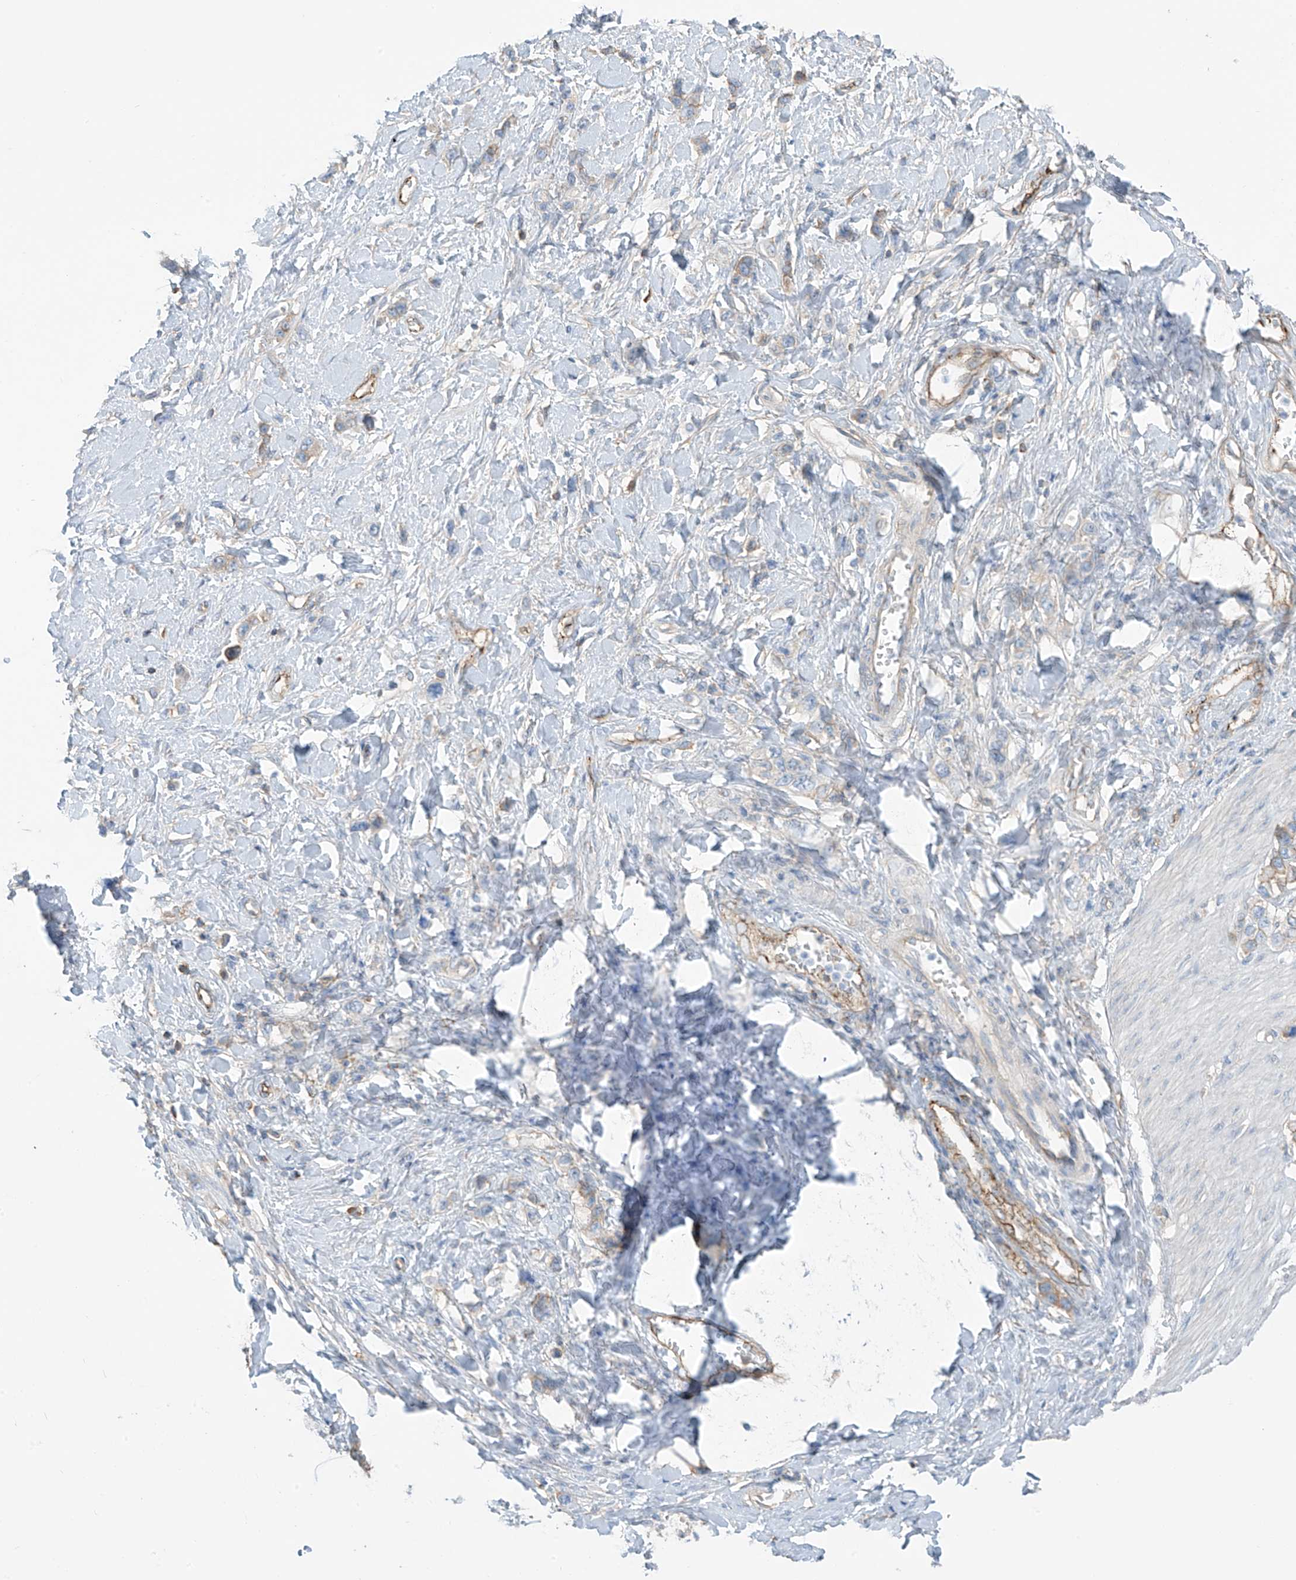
{"staining": {"intensity": "weak", "quantity": "<25%", "location": "cytoplasmic/membranous"}, "tissue": "stomach cancer", "cell_type": "Tumor cells", "image_type": "cancer", "snomed": [{"axis": "morphology", "description": "Normal tissue, NOS"}, {"axis": "morphology", "description": "Adenocarcinoma, NOS"}, {"axis": "topography", "description": "Stomach, upper"}, {"axis": "topography", "description": "Stomach"}], "caption": "The micrograph demonstrates no staining of tumor cells in stomach cancer (adenocarcinoma).", "gene": "ZNF846", "patient": {"sex": "female", "age": 65}}